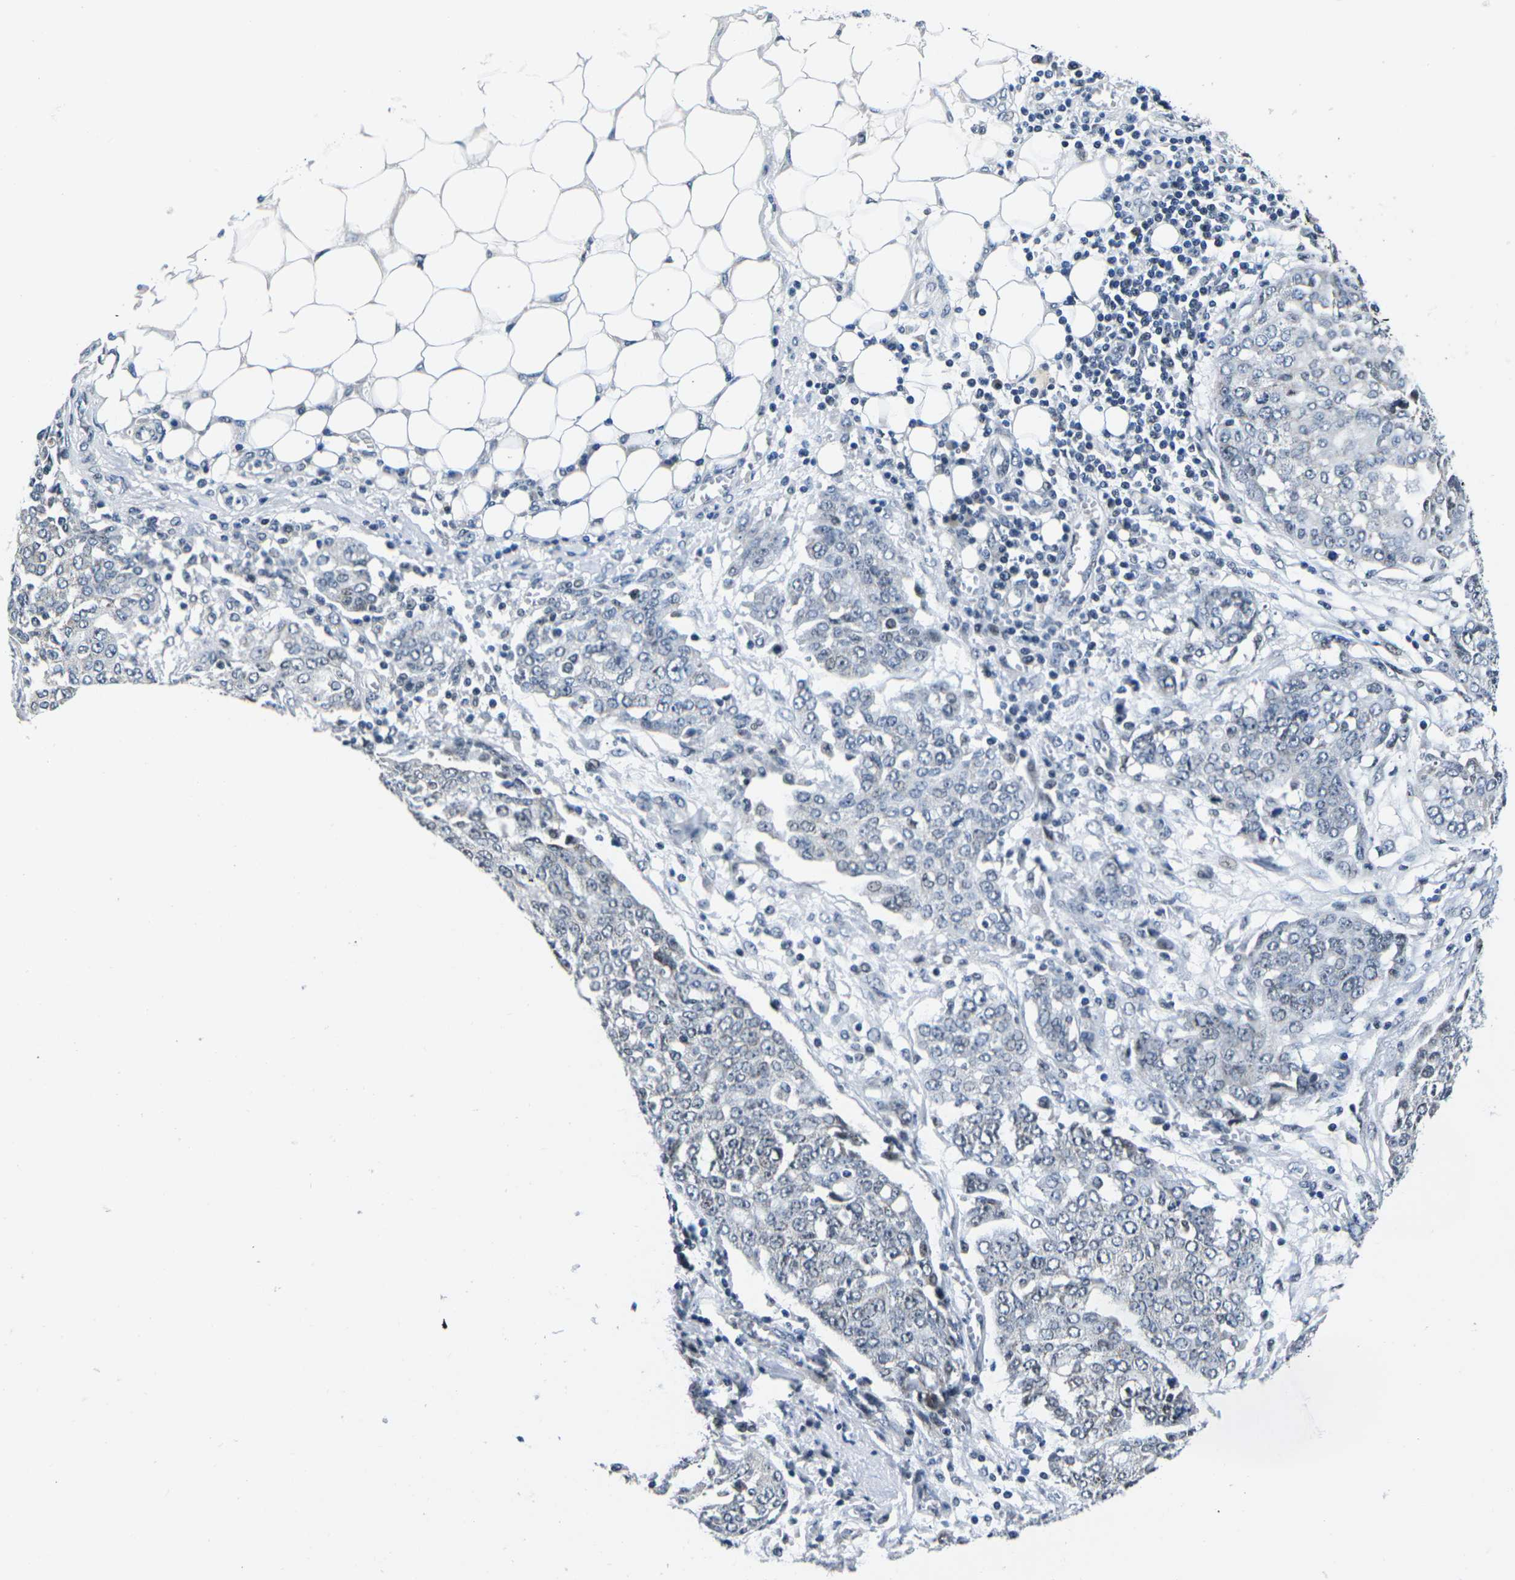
{"staining": {"intensity": "weak", "quantity": "<25%", "location": "nuclear"}, "tissue": "ovarian cancer", "cell_type": "Tumor cells", "image_type": "cancer", "snomed": [{"axis": "morphology", "description": "Cystadenocarcinoma, serous, NOS"}, {"axis": "topography", "description": "Soft tissue"}, {"axis": "topography", "description": "Ovary"}], "caption": "A micrograph of ovarian cancer (serous cystadenocarcinoma) stained for a protein demonstrates no brown staining in tumor cells.", "gene": "CDC73", "patient": {"sex": "female", "age": 57}}